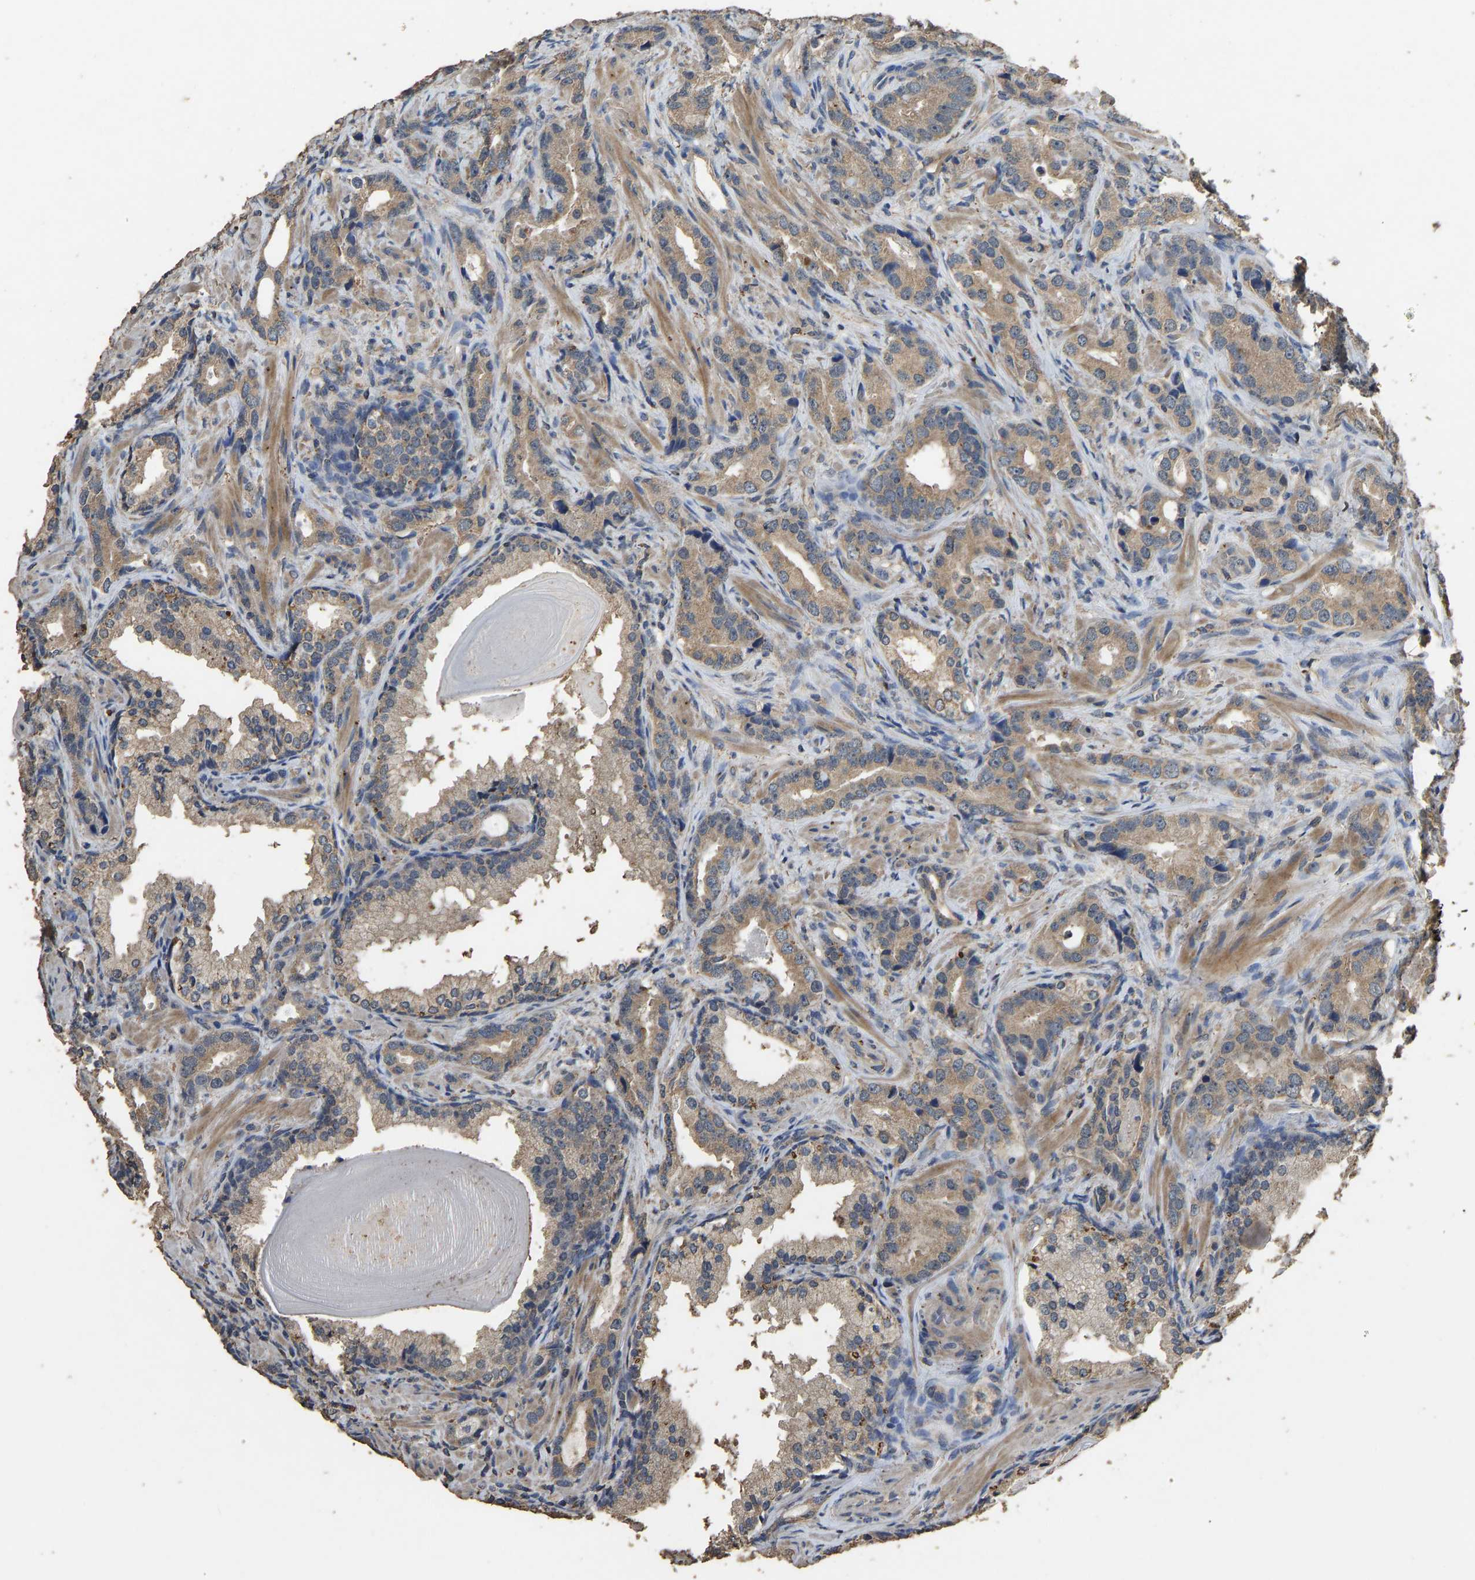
{"staining": {"intensity": "moderate", "quantity": ">75%", "location": "cytoplasmic/membranous"}, "tissue": "prostate cancer", "cell_type": "Tumor cells", "image_type": "cancer", "snomed": [{"axis": "morphology", "description": "Adenocarcinoma, High grade"}, {"axis": "topography", "description": "Prostate"}], "caption": "Prostate high-grade adenocarcinoma stained with a protein marker reveals moderate staining in tumor cells.", "gene": "CIDEC", "patient": {"sex": "male", "age": 63}}